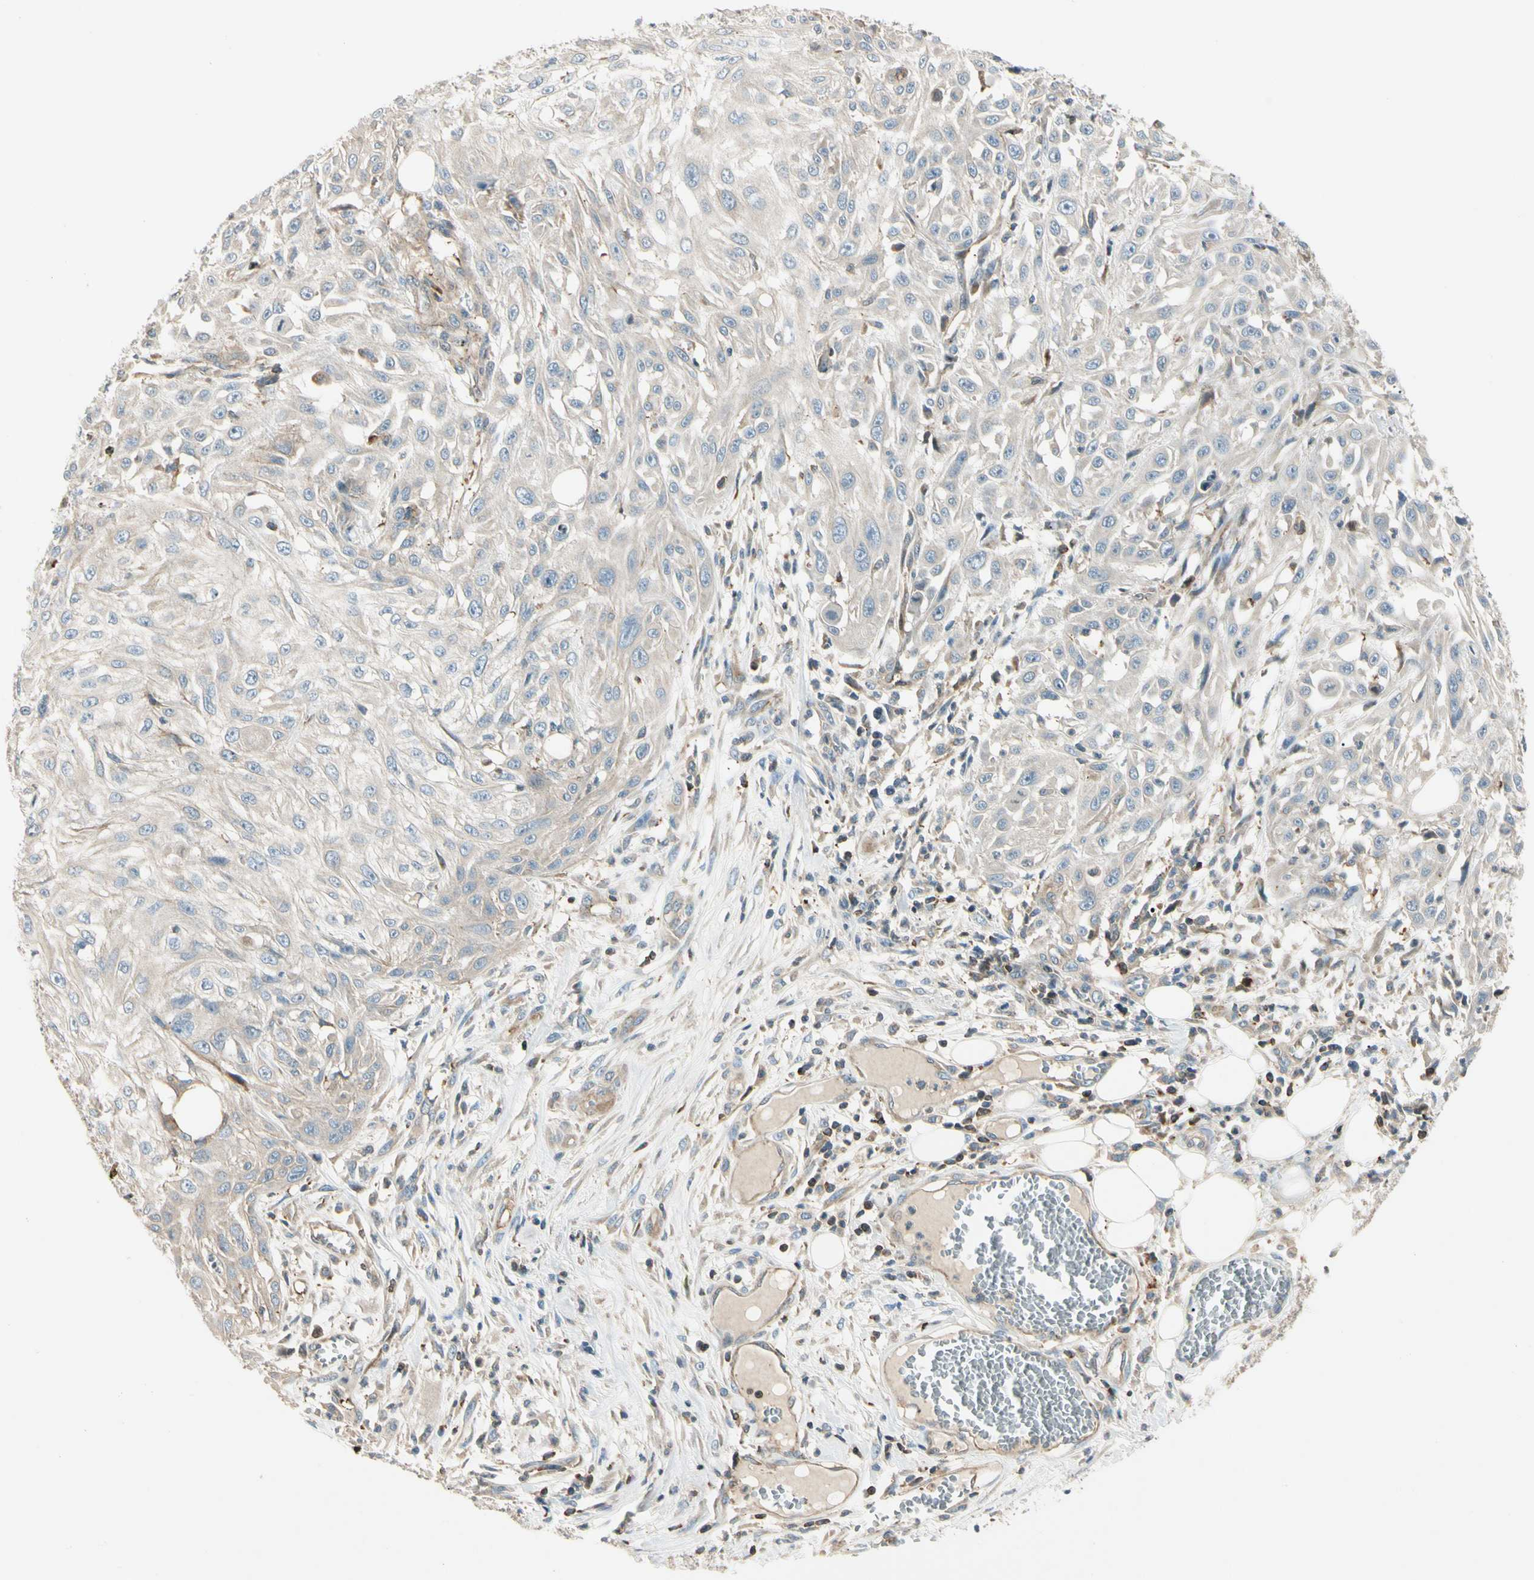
{"staining": {"intensity": "weak", "quantity": "25%-75%", "location": "cytoplasmic/membranous"}, "tissue": "skin cancer", "cell_type": "Tumor cells", "image_type": "cancer", "snomed": [{"axis": "morphology", "description": "Squamous cell carcinoma, NOS"}, {"axis": "topography", "description": "Skin"}], "caption": "This image exhibits IHC staining of skin cancer, with low weak cytoplasmic/membranous staining in about 25%-75% of tumor cells.", "gene": "CDH6", "patient": {"sex": "male", "age": 75}}